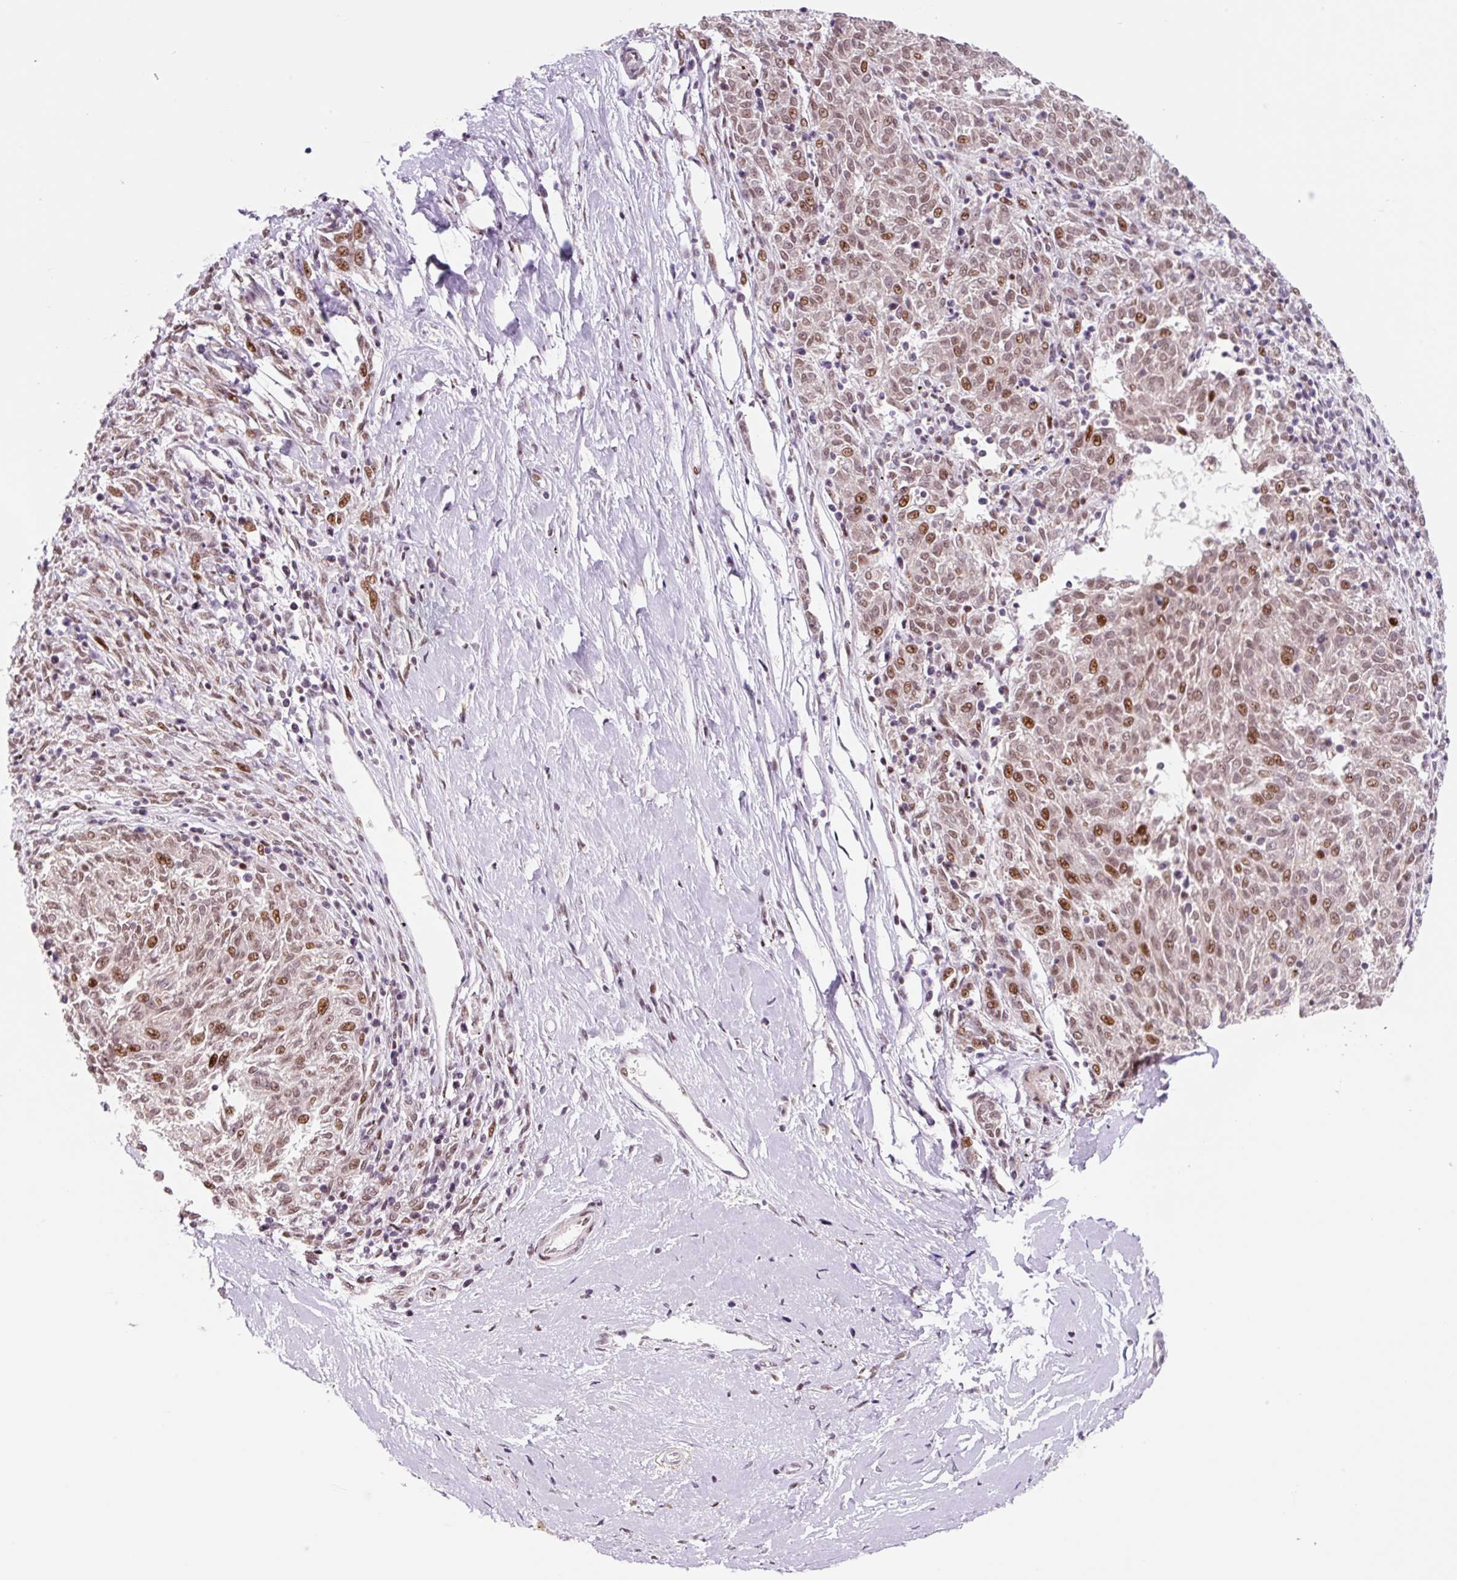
{"staining": {"intensity": "moderate", "quantity": ">75%", "location": "nuclear"}, "tissue": "melanoma", "cell_type": "Tumor cells", "image_type": "cancer", "snomed": [{"axis": "morphology", "description": "Malignant melanoma, NOS"}, {"axis": "topography", "description": "Skin"}], "caption": "Immunohistochemistry of human malignant melanoma displays medium levels of moderate nuclear positivity in about >75% of tumor cells. The staining is performed using DAB (3,3'-diaminobenzidine) brown chromogen to label protein expression. The nuclei are counter-stained blue using hematoxylin.", "gene": "CCNL2", "patient": {"sex": "female", "age": 72}}